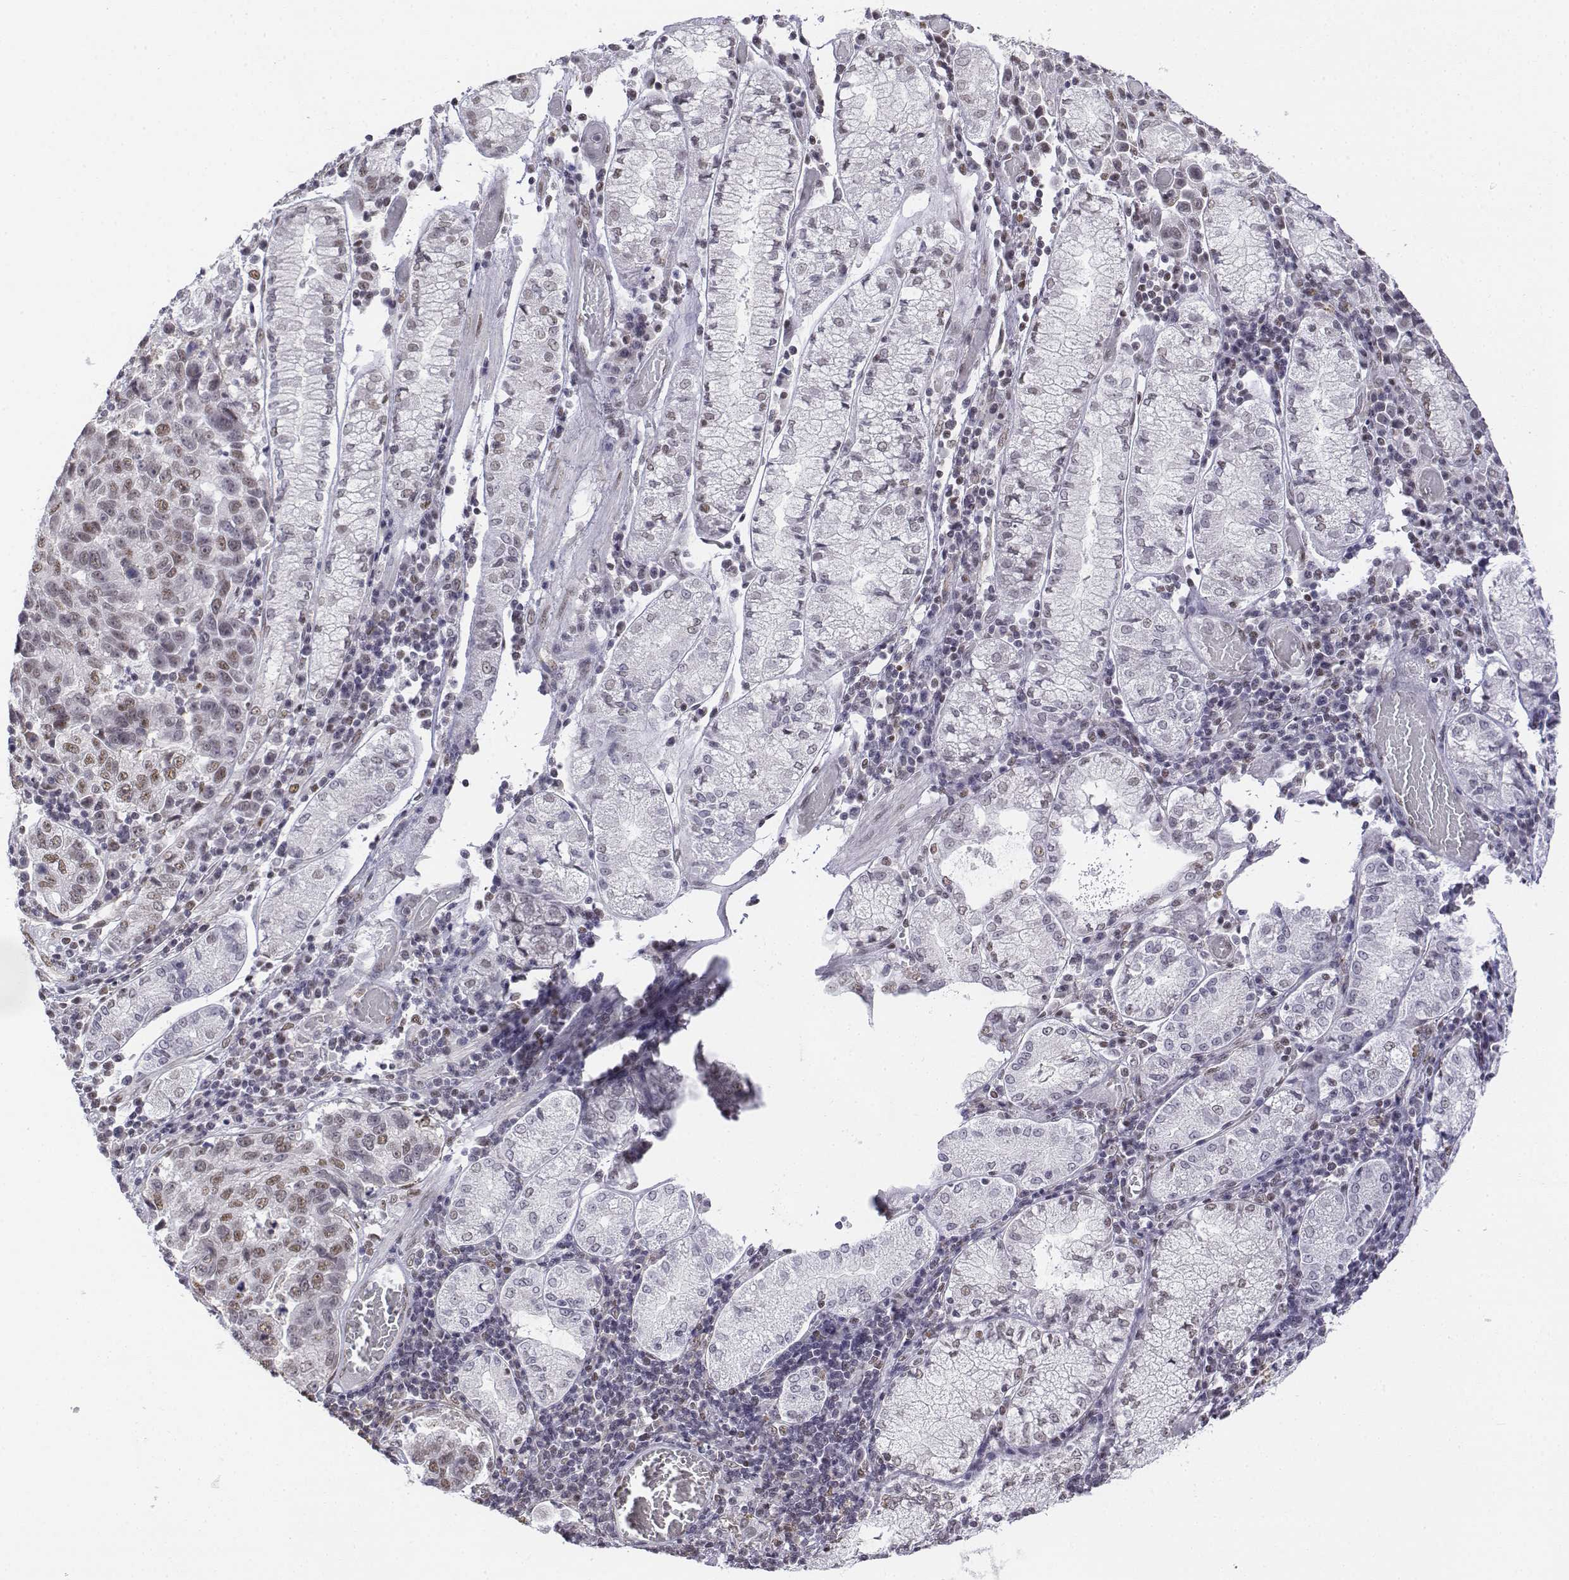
{"staining": {"intensity": "weak", "quantity": ">75%", "location": "nuclear"}, "tissue": "stomach cancer", "cell_type": "Tumor cells", "image_type": "cancer", "snomed": [{"axis": "morphology", "description": "Adenocarcinoma, NOS"}, {"axis": "topography", "description": "Stomach"}], "caption": "The micrograph demonstrates staining of stomach cancer (adenocarcinoma), revealing weak nuclear protein positivity (brown color) within tumor cells. The staining was performed using DAB (3,3'-diaminobenzidine) to visualize the protein expression in brown, while the nuclei were stained in blue with hematoxylin (Magnification: 20x).", "gene": "SETD1A", "patient": {"sex": "male", "age": 93}}